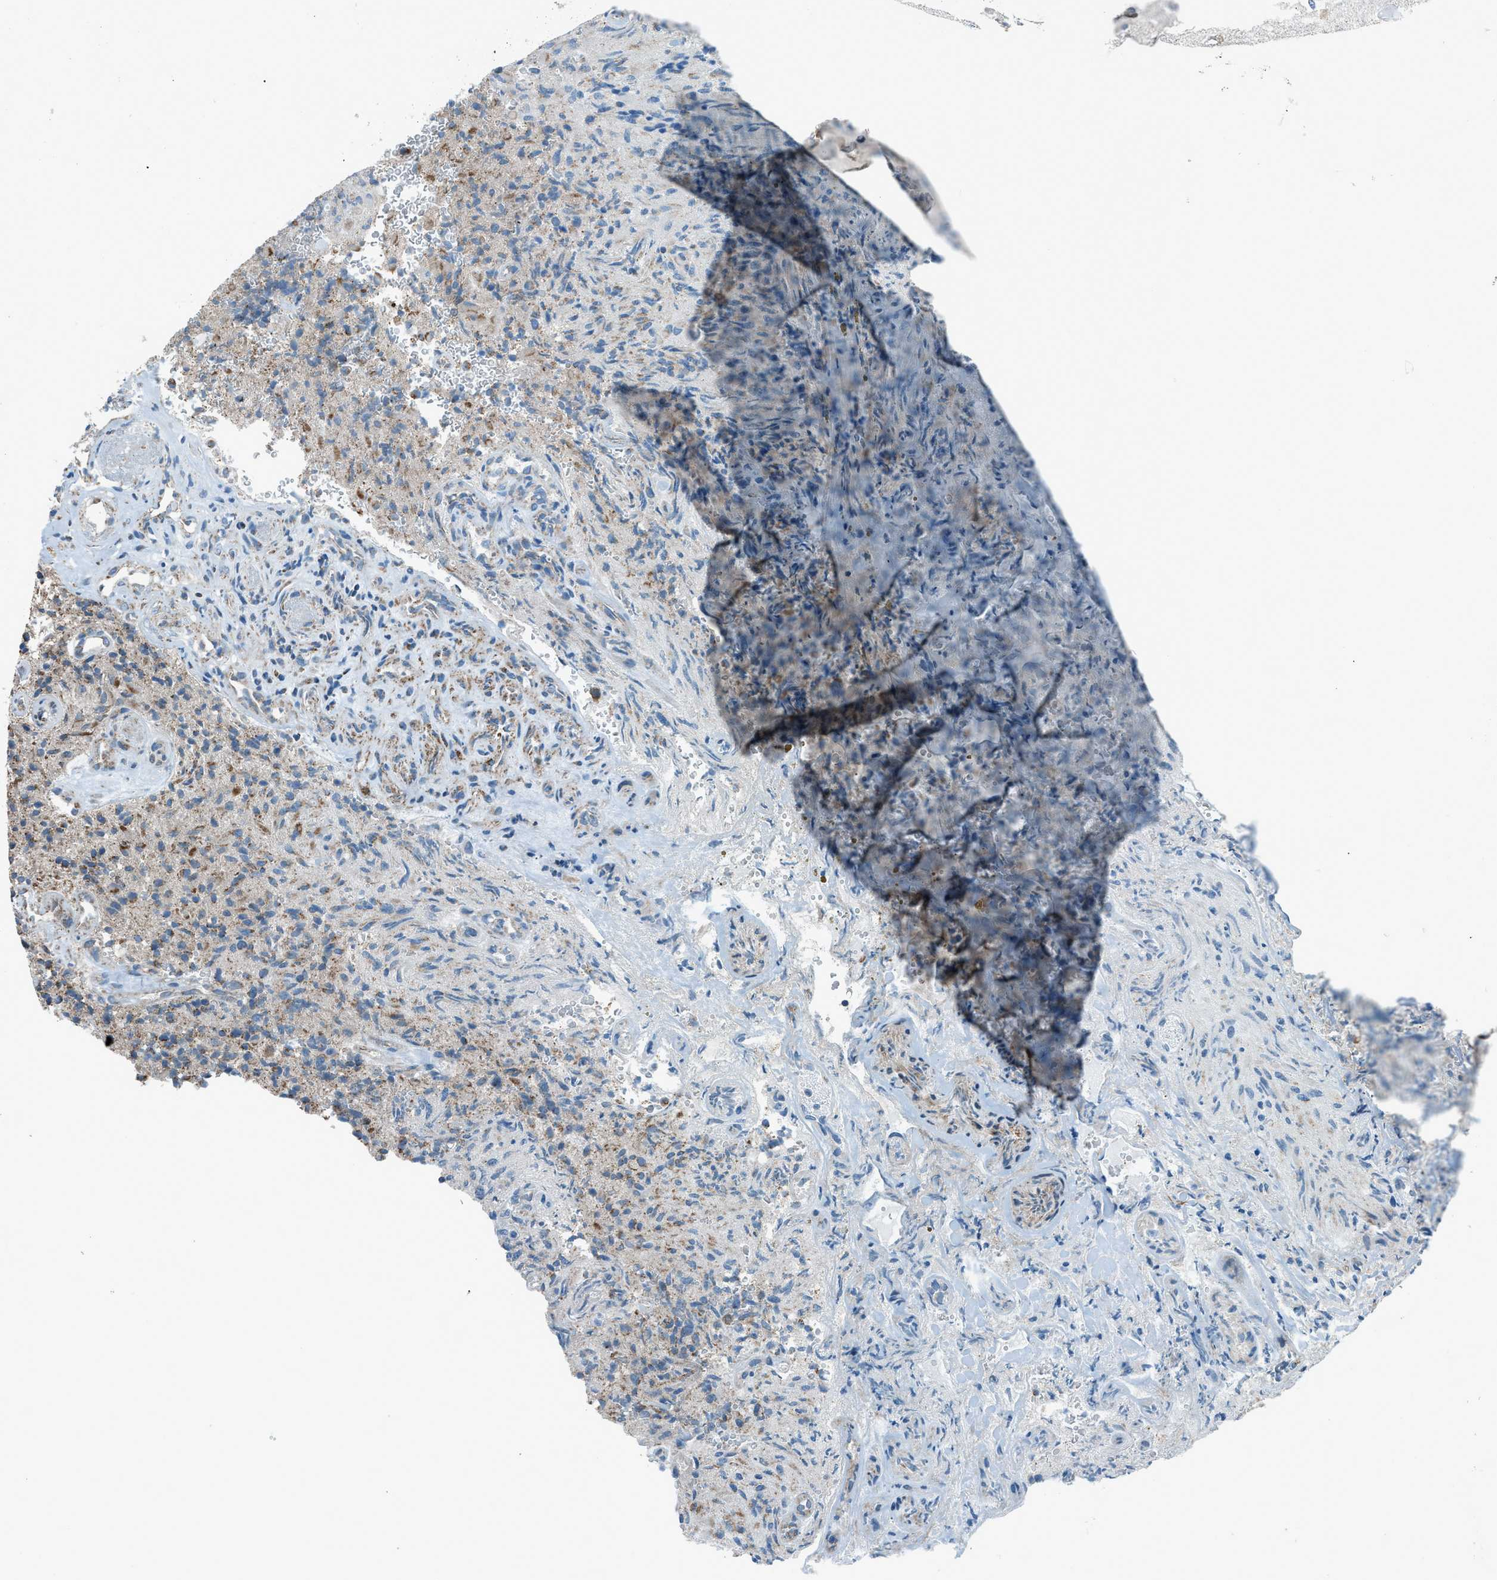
{"staining": {"intensity": "weak", "quantity": "<25%", "location": "cytoplasmic/membranous"}, "tissue": "glioma", "cell_type": "Tumor cells", "image_type": "cancer", "snomed": [{"axis": "morphology", "description": "Glioma, malignant, High grade"}, {"axis": "topography", "description": "Brain"}], "caption": "The image shows no staining of tumor cells in glioma.", "gene": "PIGG", "patient": {"sex": "male", "age": 71}}